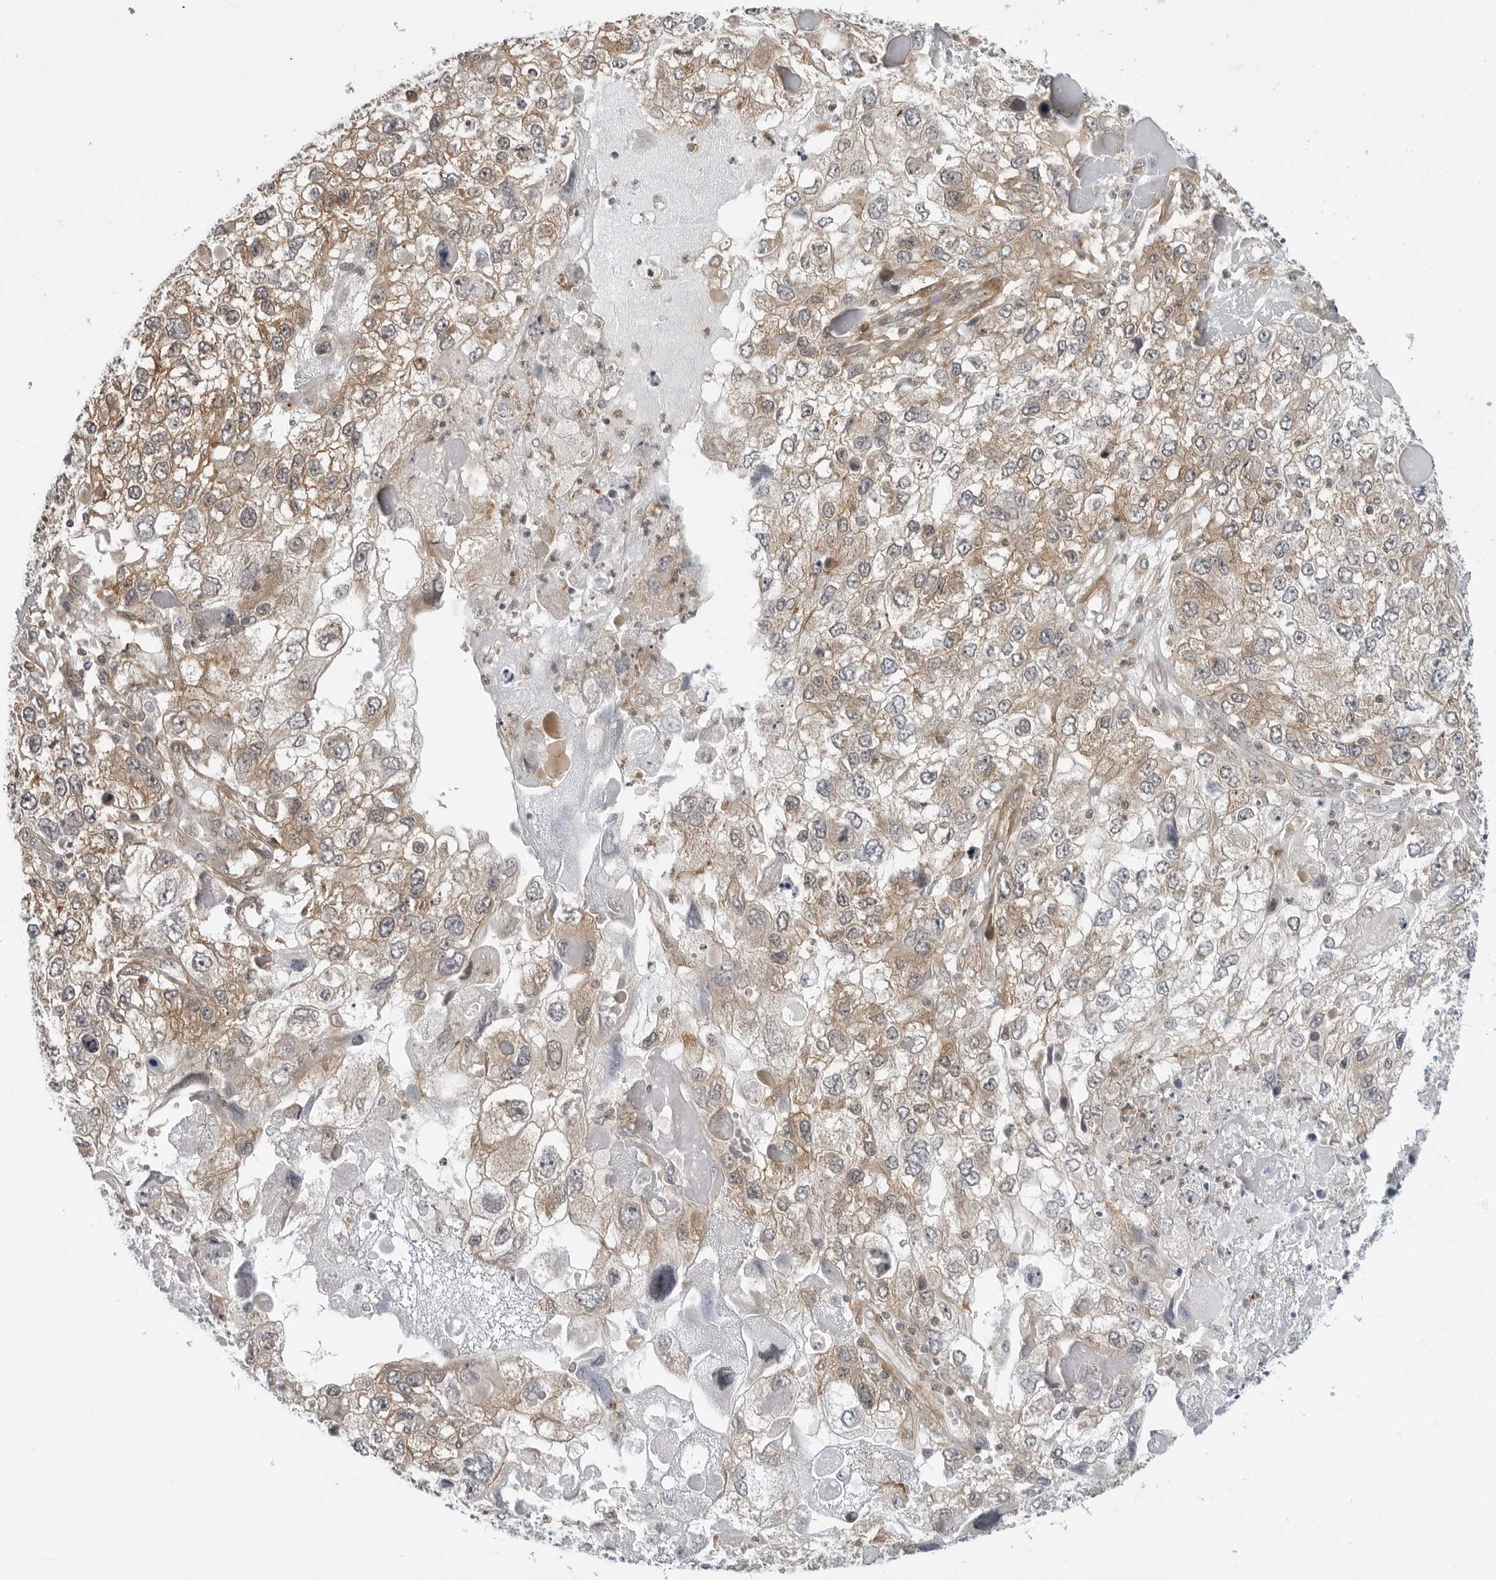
{"staining": {"intensity": "weak", "quantity": ">75%", "location": "cytoplasmic/membranous"}, "tissue": "endometrial cancer", "cell_type": "Tumor cells", "image_type": "cancer", "snomed": [{"axis": "morphology", "description": "Adenocarcinoma, NOS"}, {"axis": "topography", "description": "Endometrium"}], "caption": "Endometrial adenocarcinoma stained with immunohistochemistry reveals weak cytoplasmic/membranous expression in about >75% of tumor cells.", "gene": "STXBP3", "patient": {"sex": "female", "age": 49}}